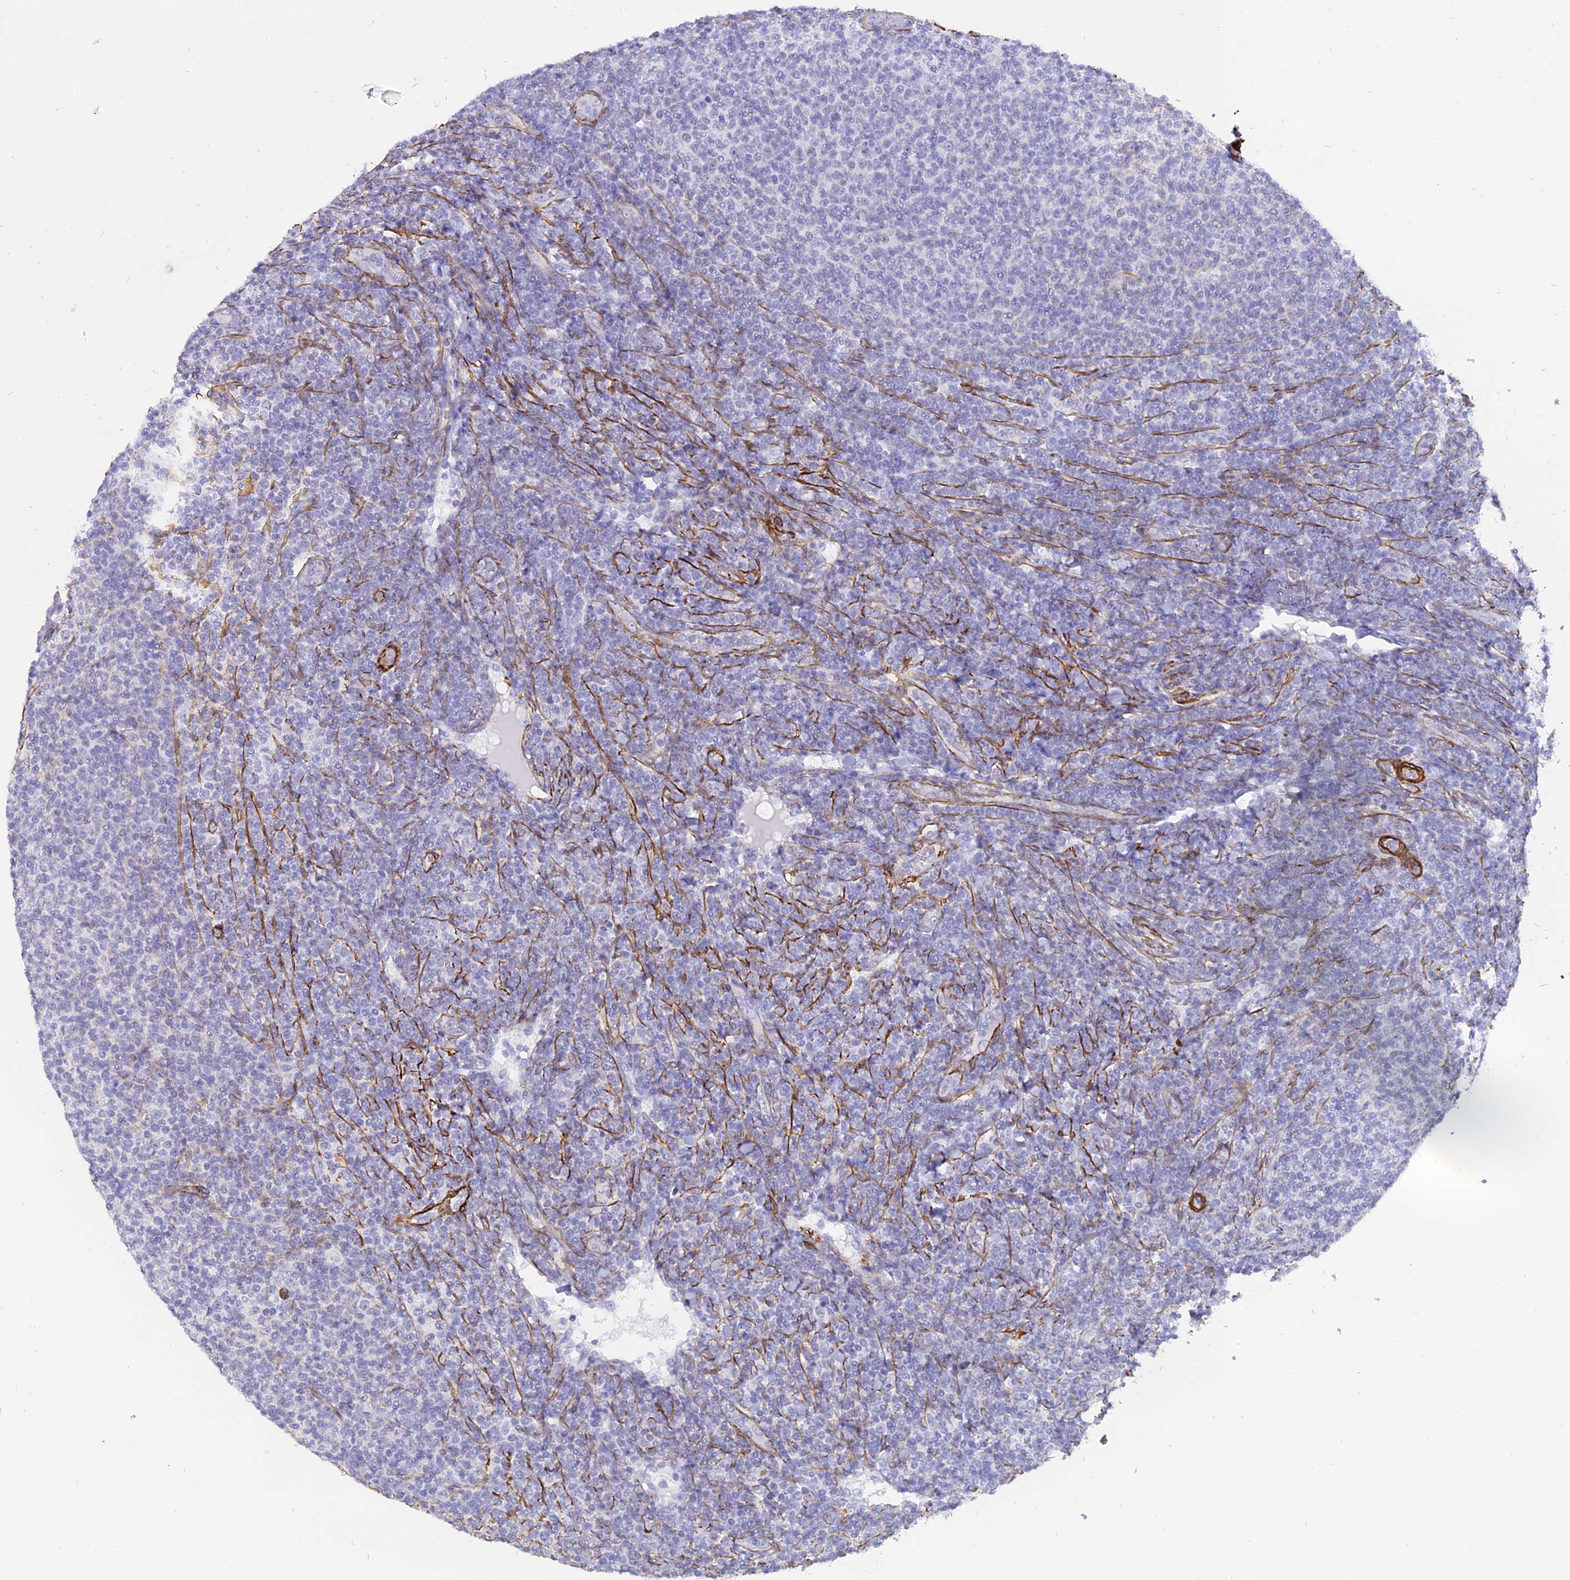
{"staining": {"intensity": "negative", "quantity": "none", "location": "none"}, "tissue": "lymphoma", "cell_type": "Tumor cells", "image_type": "cancer", "snomed": [{"axis": "morphology", "description": "Malignant lymphoma, non-Hodgkin's type, Low grade"}, {"axis": "topography", "description": "Lymph node"}], "caption": "DAB (3,3'-diaminobenzidine) immunohistochemical staining of human malignant lymphoma, non-Hodgkin's type (low-grade) demonstrates no significant expression in tumor cells. (DAB (3,3'-diaminobenzidine) IHC, high magnification).", "gene": "CENPV", "patient": {"sex": "male", "age": 66}}